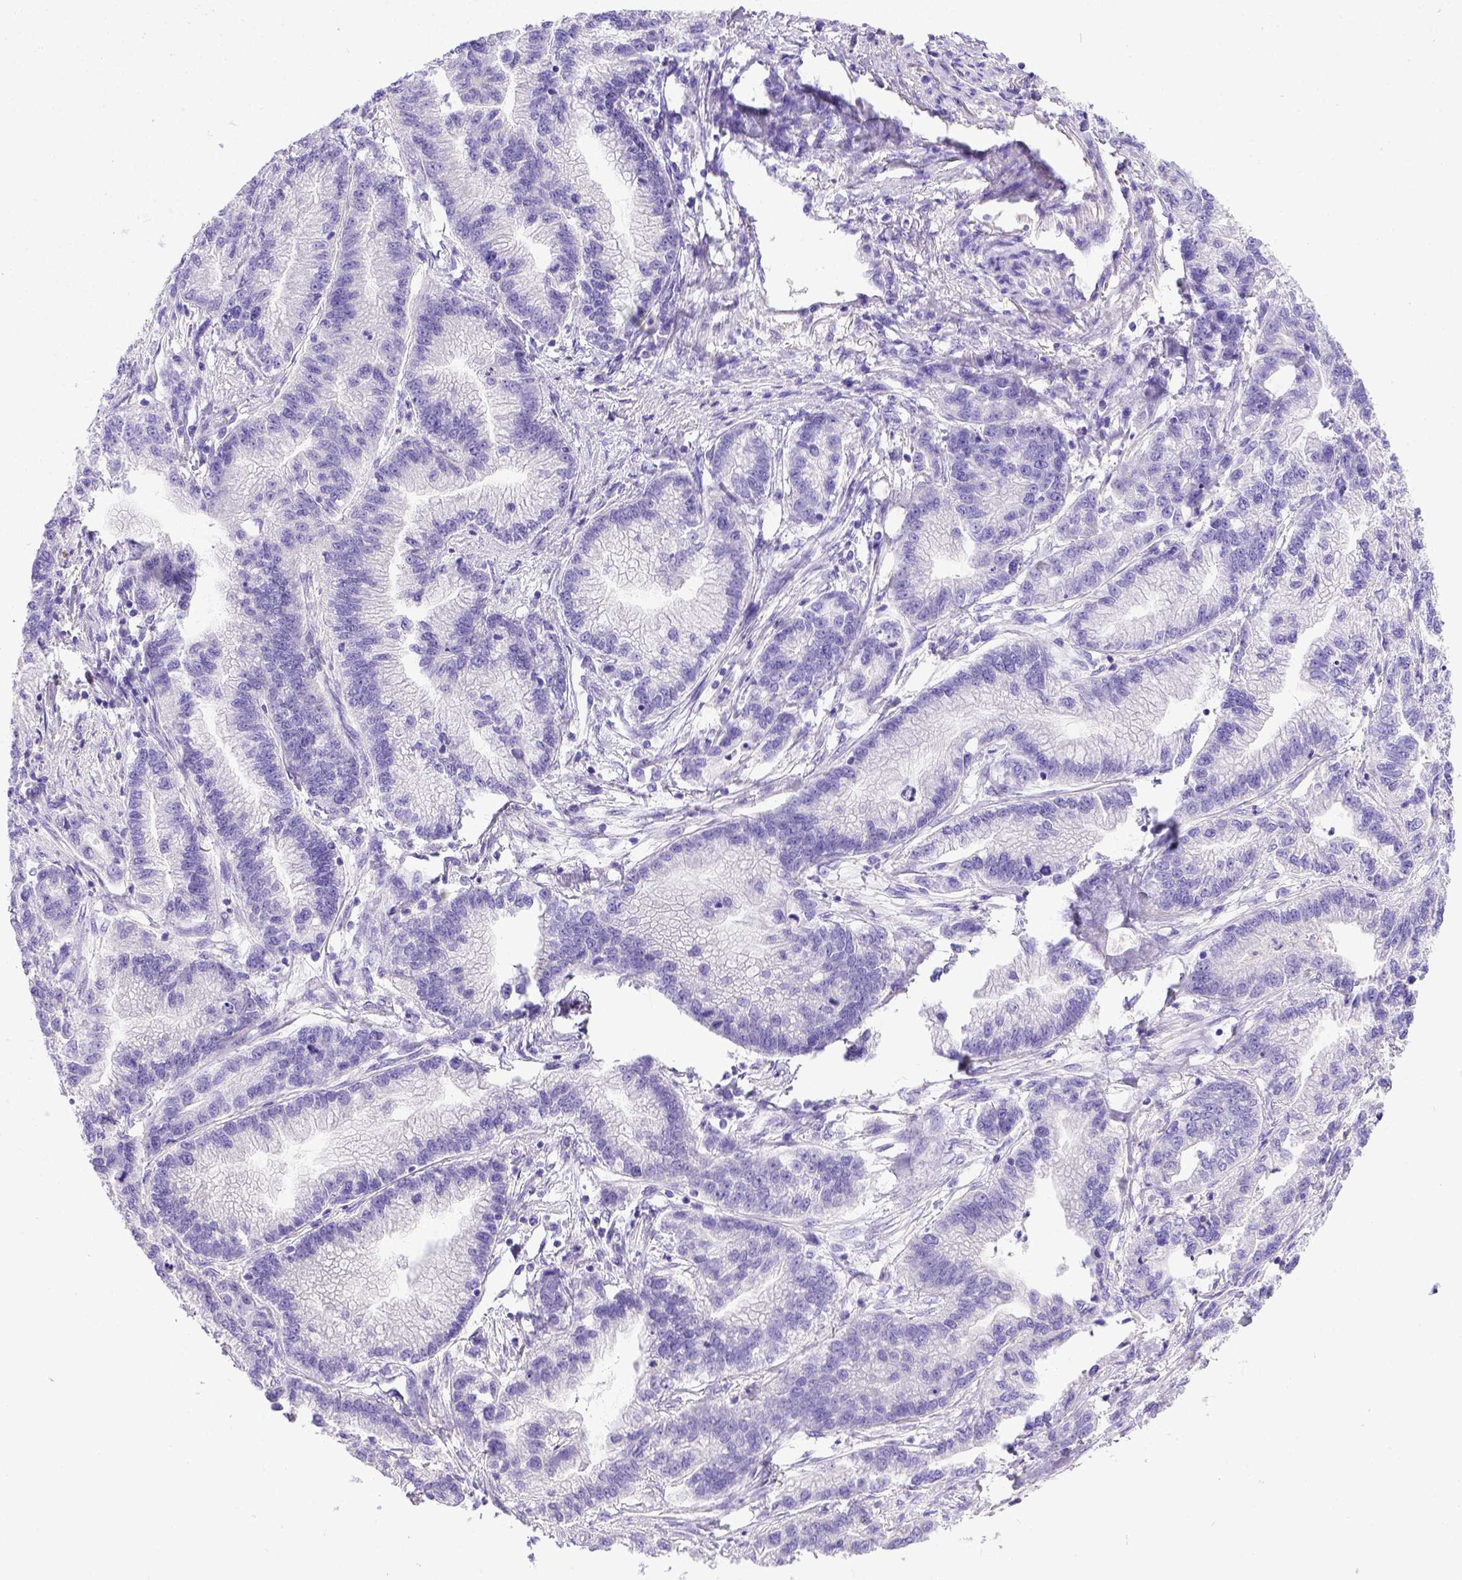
{"staining": {"intensity": "negative", "quantity": "none", "location": "none"}, "tissue": "stomach cancer", "cell_type": "Tumor cells", "image_type": "cancer", "snomed": [{"axis": "morphology", "description": "Adenocarcinoma, NOS"}, {"axis": "topography", "description": "Stomach"}], "caption": "The micrograph shows no staining of tumor cells in stomach adenocarcinoma.", "gene": "BTN1A1", "patient": {"sex": "male", "age": 83}}